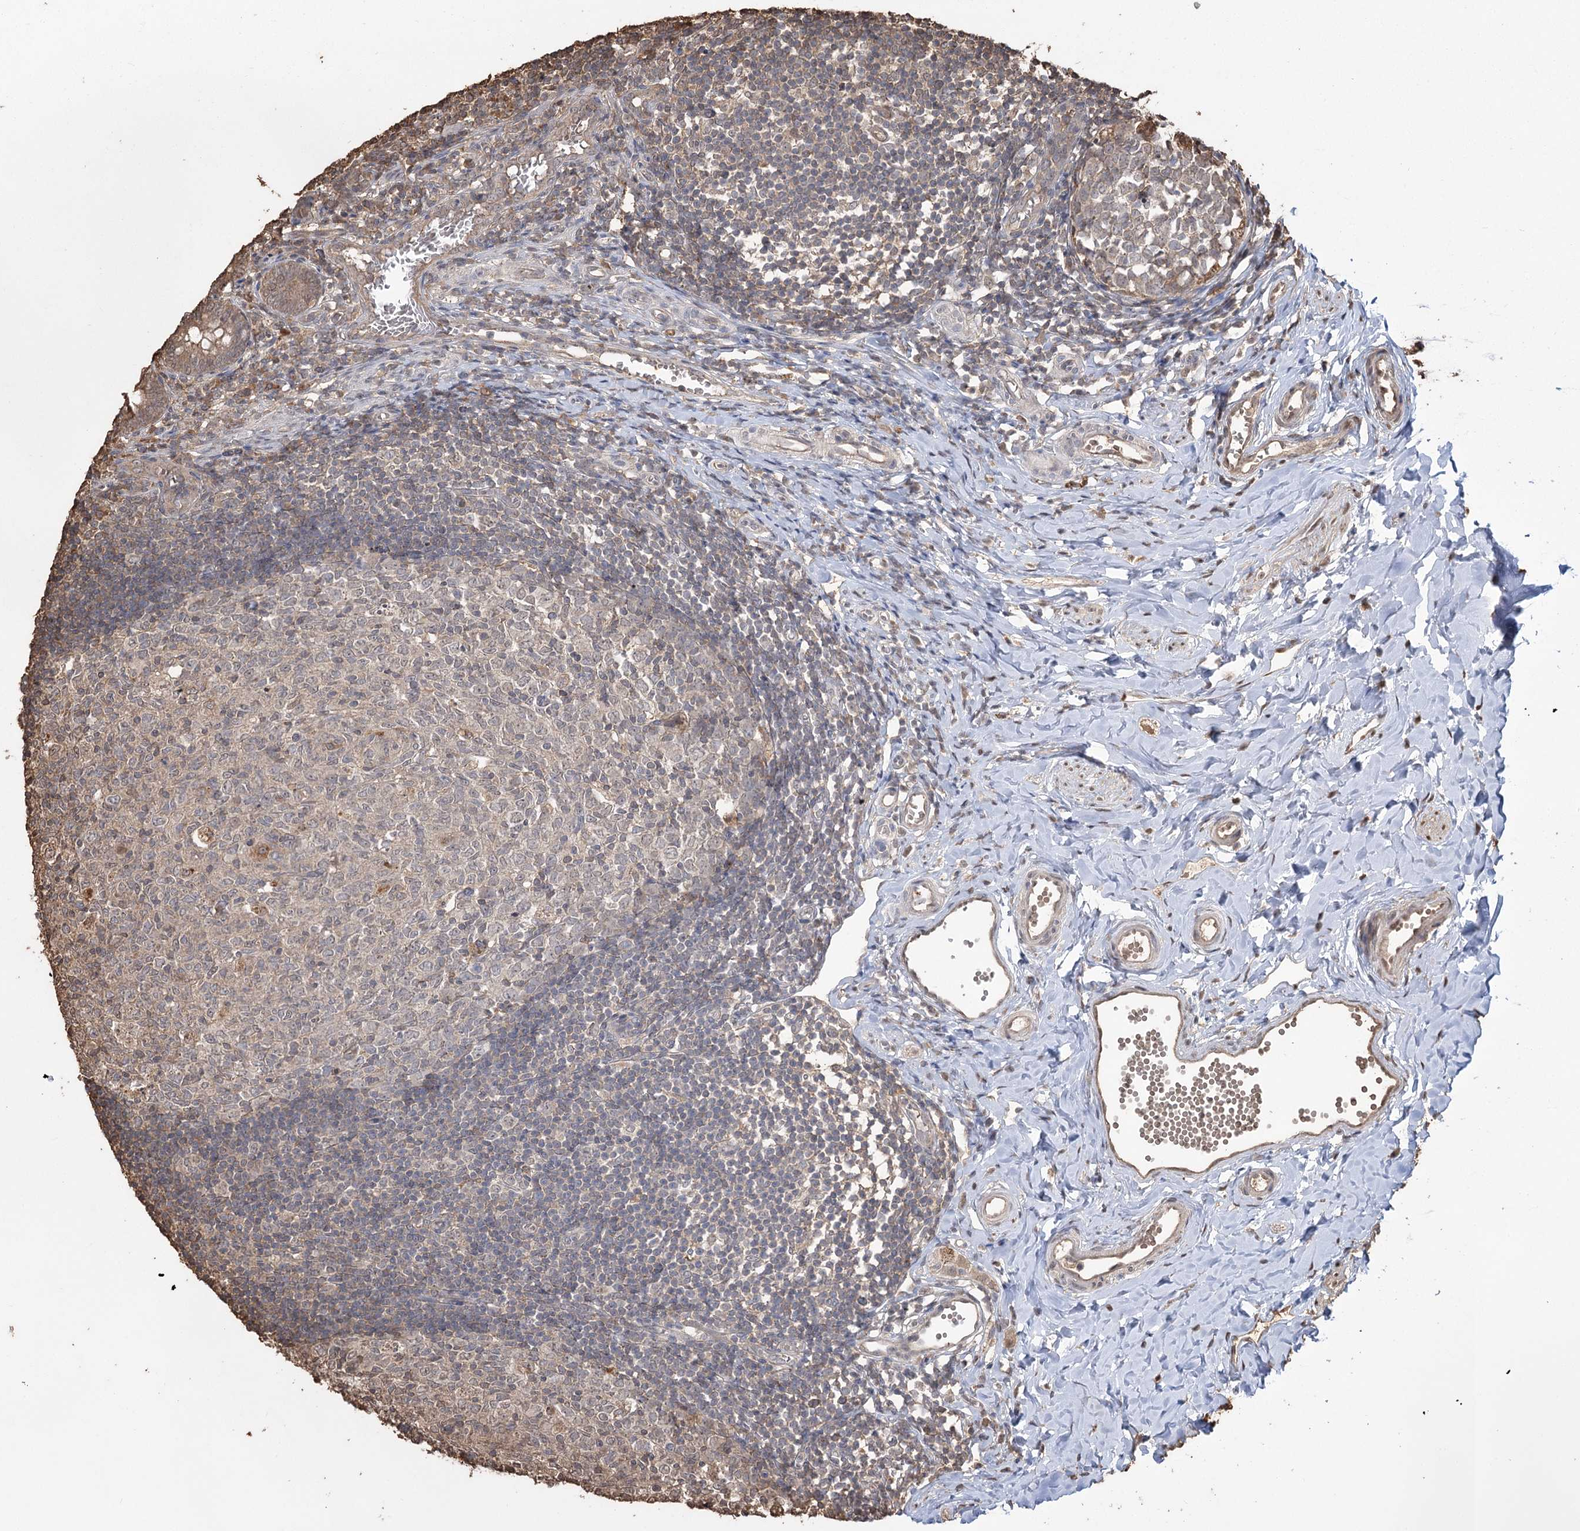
{"staining": {"intensity": "weak", "quantity": "25%-75%", "location": "cytoplasmic/membranous"}, "tissue": "appendix", "cell_type": "Glandular cells", "image_type": "normal", "snomed": [{"axis": "morphology", "description": "Normal tissue, NOS"}, {"axis": "topography", "description": "Appendix"}], "caption": "Brown immunohistochemical staining in normal appendix shows weak cytoplasmic/membranous positivity in about 25%-75% of glandular cells.", "gene": "PLCH1", "patient": {"sex": "male", "age": 14}}